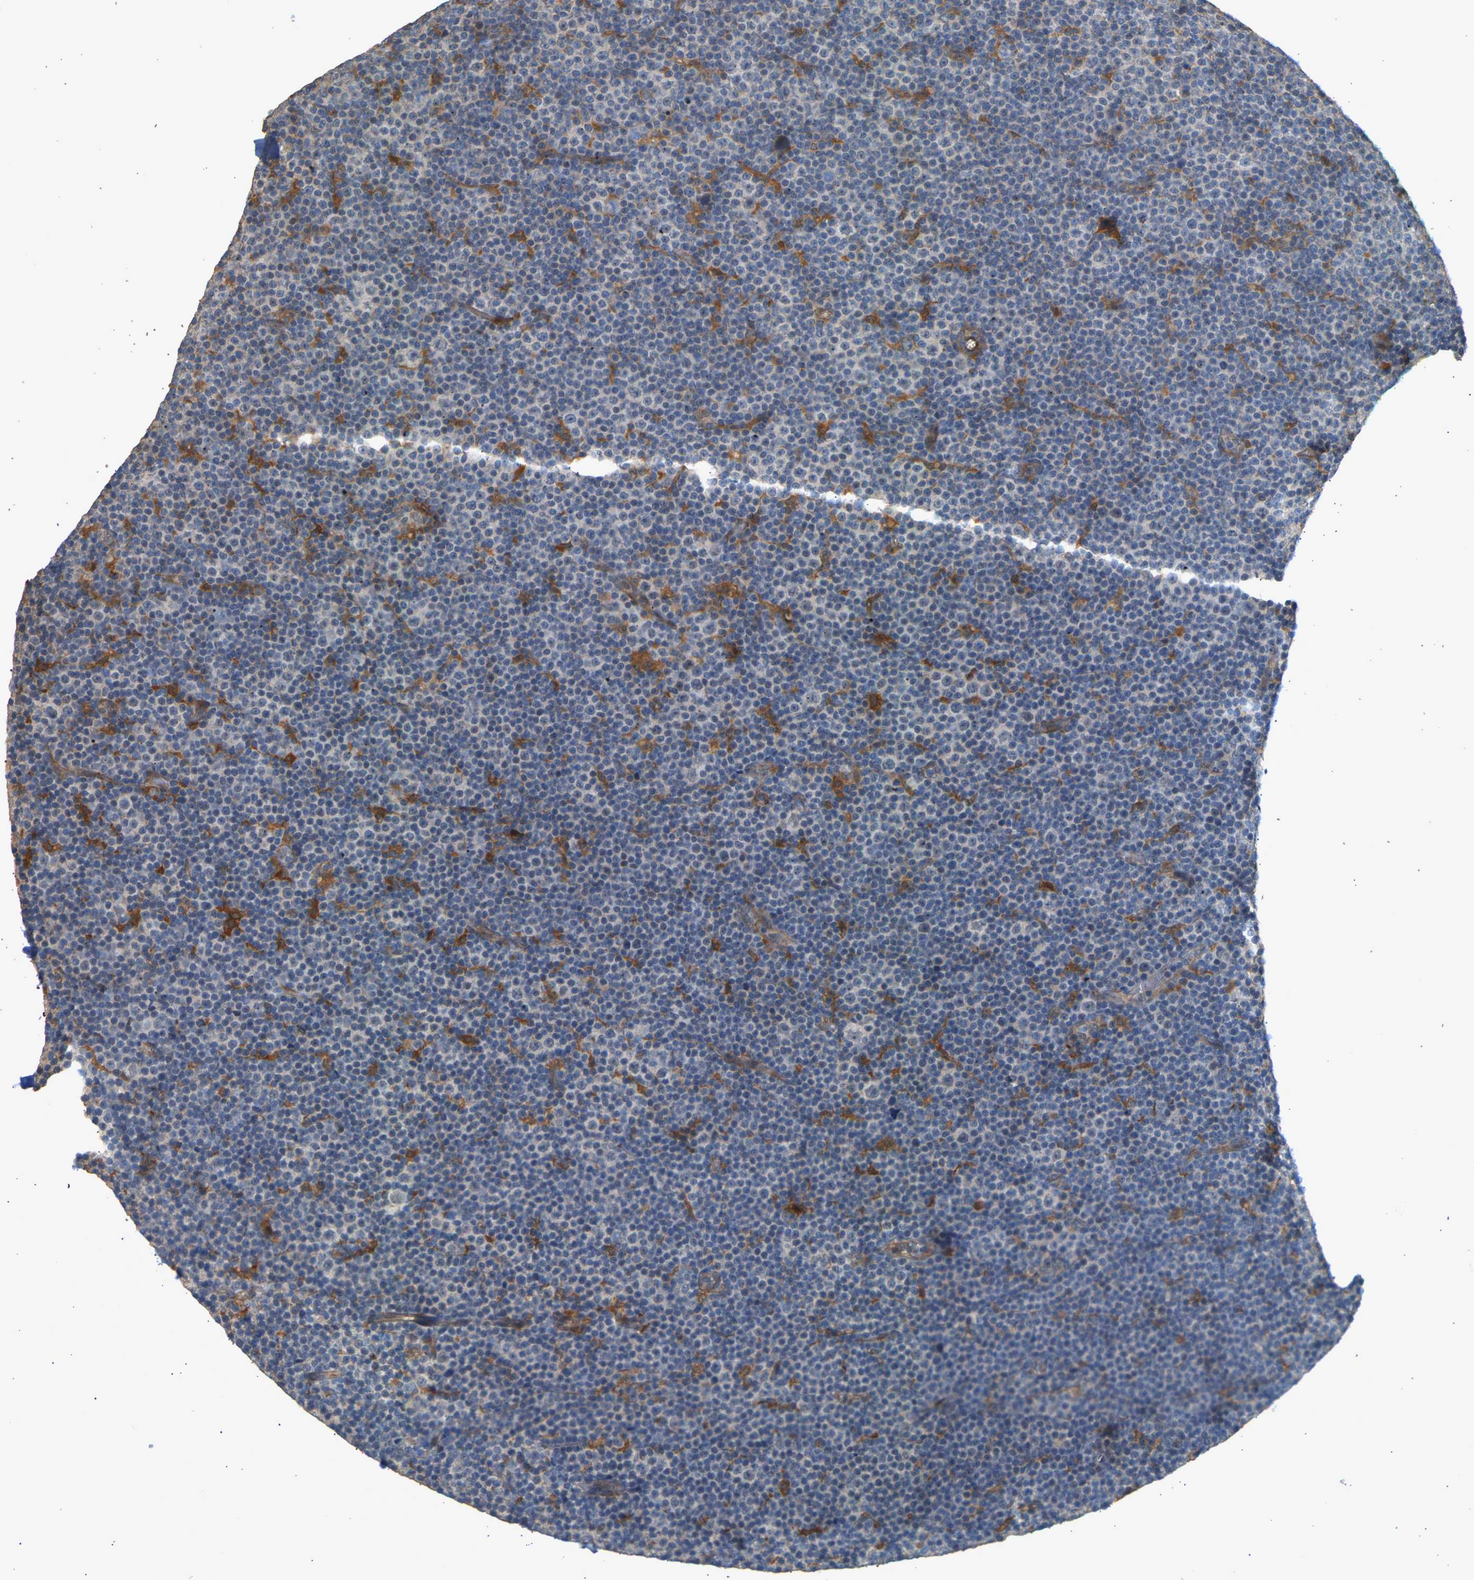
{"staining": {"intensity": "negative", "quantity": "none", "location": "none"}, "tissue": "lymphoma", "cell_type": "Tumor cells", "image_type": "cancer", "snomed": [{"axis": "morphology", "description": "Malignant lymphoma, non-Hodgkin's type, Low grade"}, {"axis": "topography", "description": "Lymph node"}], "caption": "Immunohistochemistry (IHC) image of human low-grade malignant lymphoma, non-Hodgkin's type stained for a protein (brown), which reveals no expression in tumor cells.", "gene": "RGL1", "patient": {"sex": "female", "age": 67}}